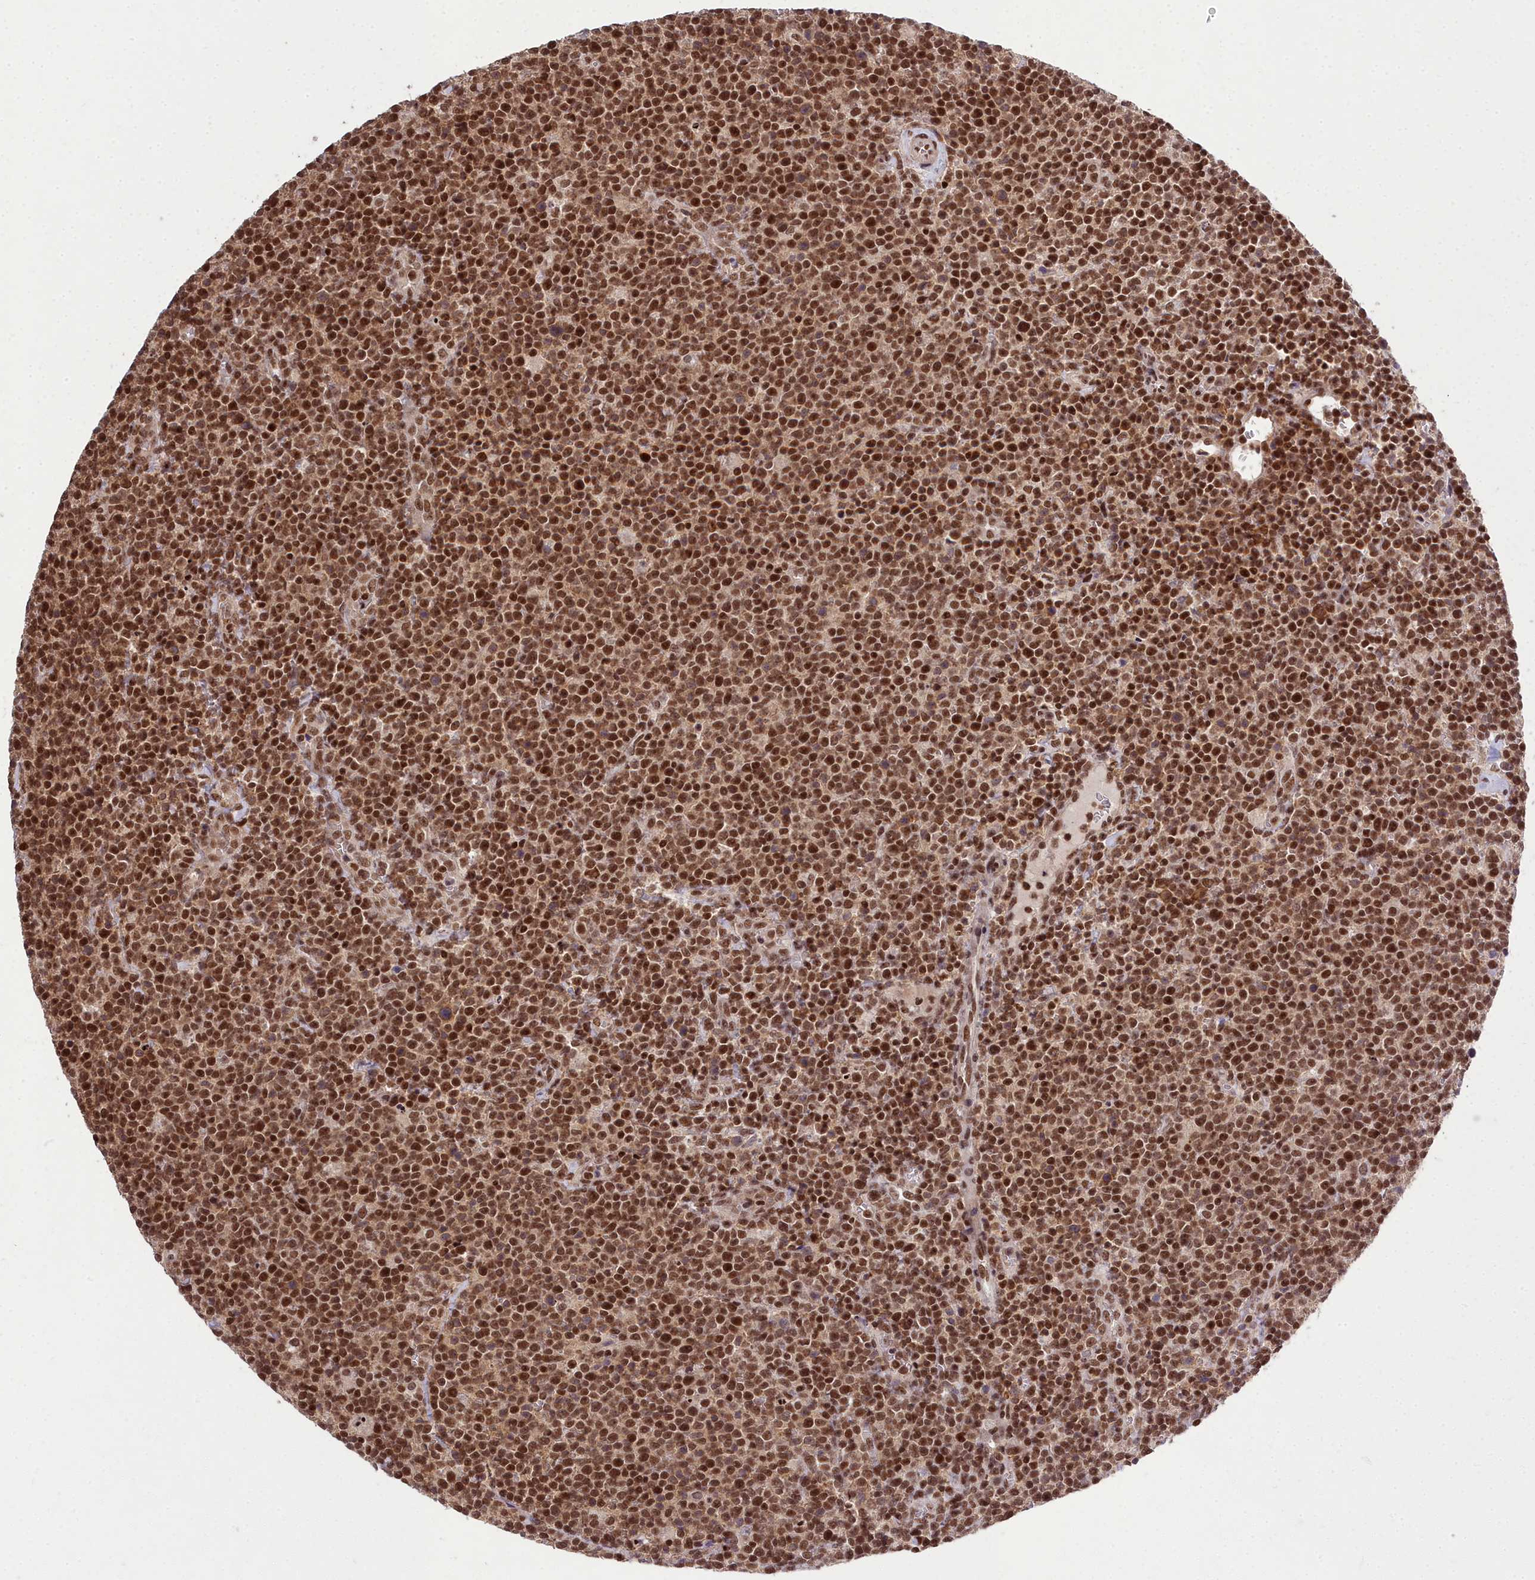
{"staining": {"intensity": "strong", "quantity": ">75%", "location": "nuclear"}, "tissue": "lymphoma", "cell_type": "Tumor cells", "image_type": "cancer", "snomed": [{"axis": "morphology", "description": "Malignant lymphoma, non-Hodgkin's type, High grade"}, {"axis": "topography", "description": "Lymph node"}], "caption": "This is a micrograph of IHC staining of lymphoma, which shows strong expression in the nuclear of tumor cells.", "gene": "GMEB1", "patient": {"sex": "male", "age": 61}}